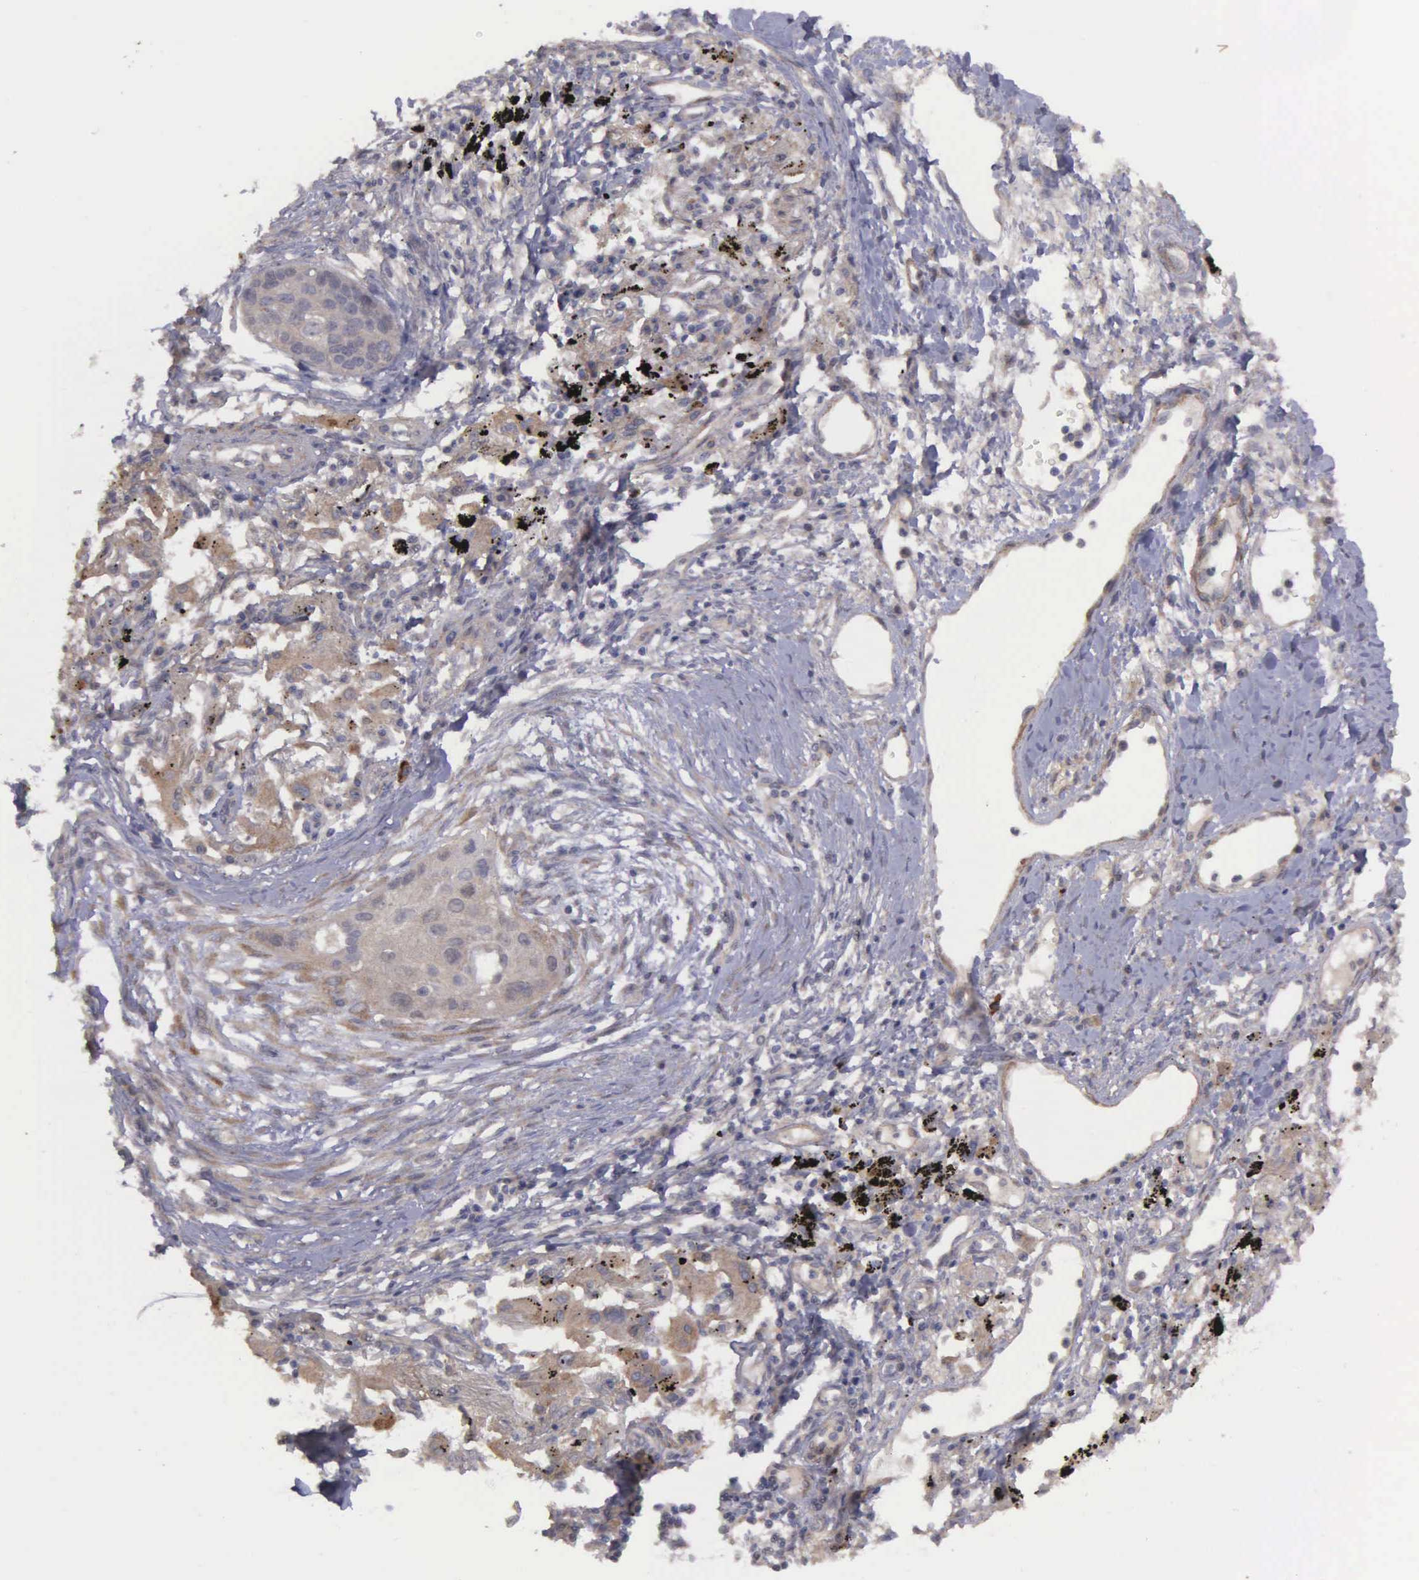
{"staining": {"intensity": "weak", "quantity": ">75%", "location": "cytoplasmic/membranous"}, "tissue": "lung cancer", "cell_type": "Tumor cells", "image_type": "cancer", "snomed": [{"axis": "morphology", "description": "Squamous cell carcinoma, NOS"}, {"axis": "topography", "description": "Lung"}], "caption": "Lung squamous cell carcinoma was stained to show a protein in brown. There is low levels of weak cytoplasmic/membranous staining in about >75% of tumor cells. (IHC, brightfield microscopy, high magnification).", "gene": "RTL10", "patient": {"sex": "male", "age": 71}}